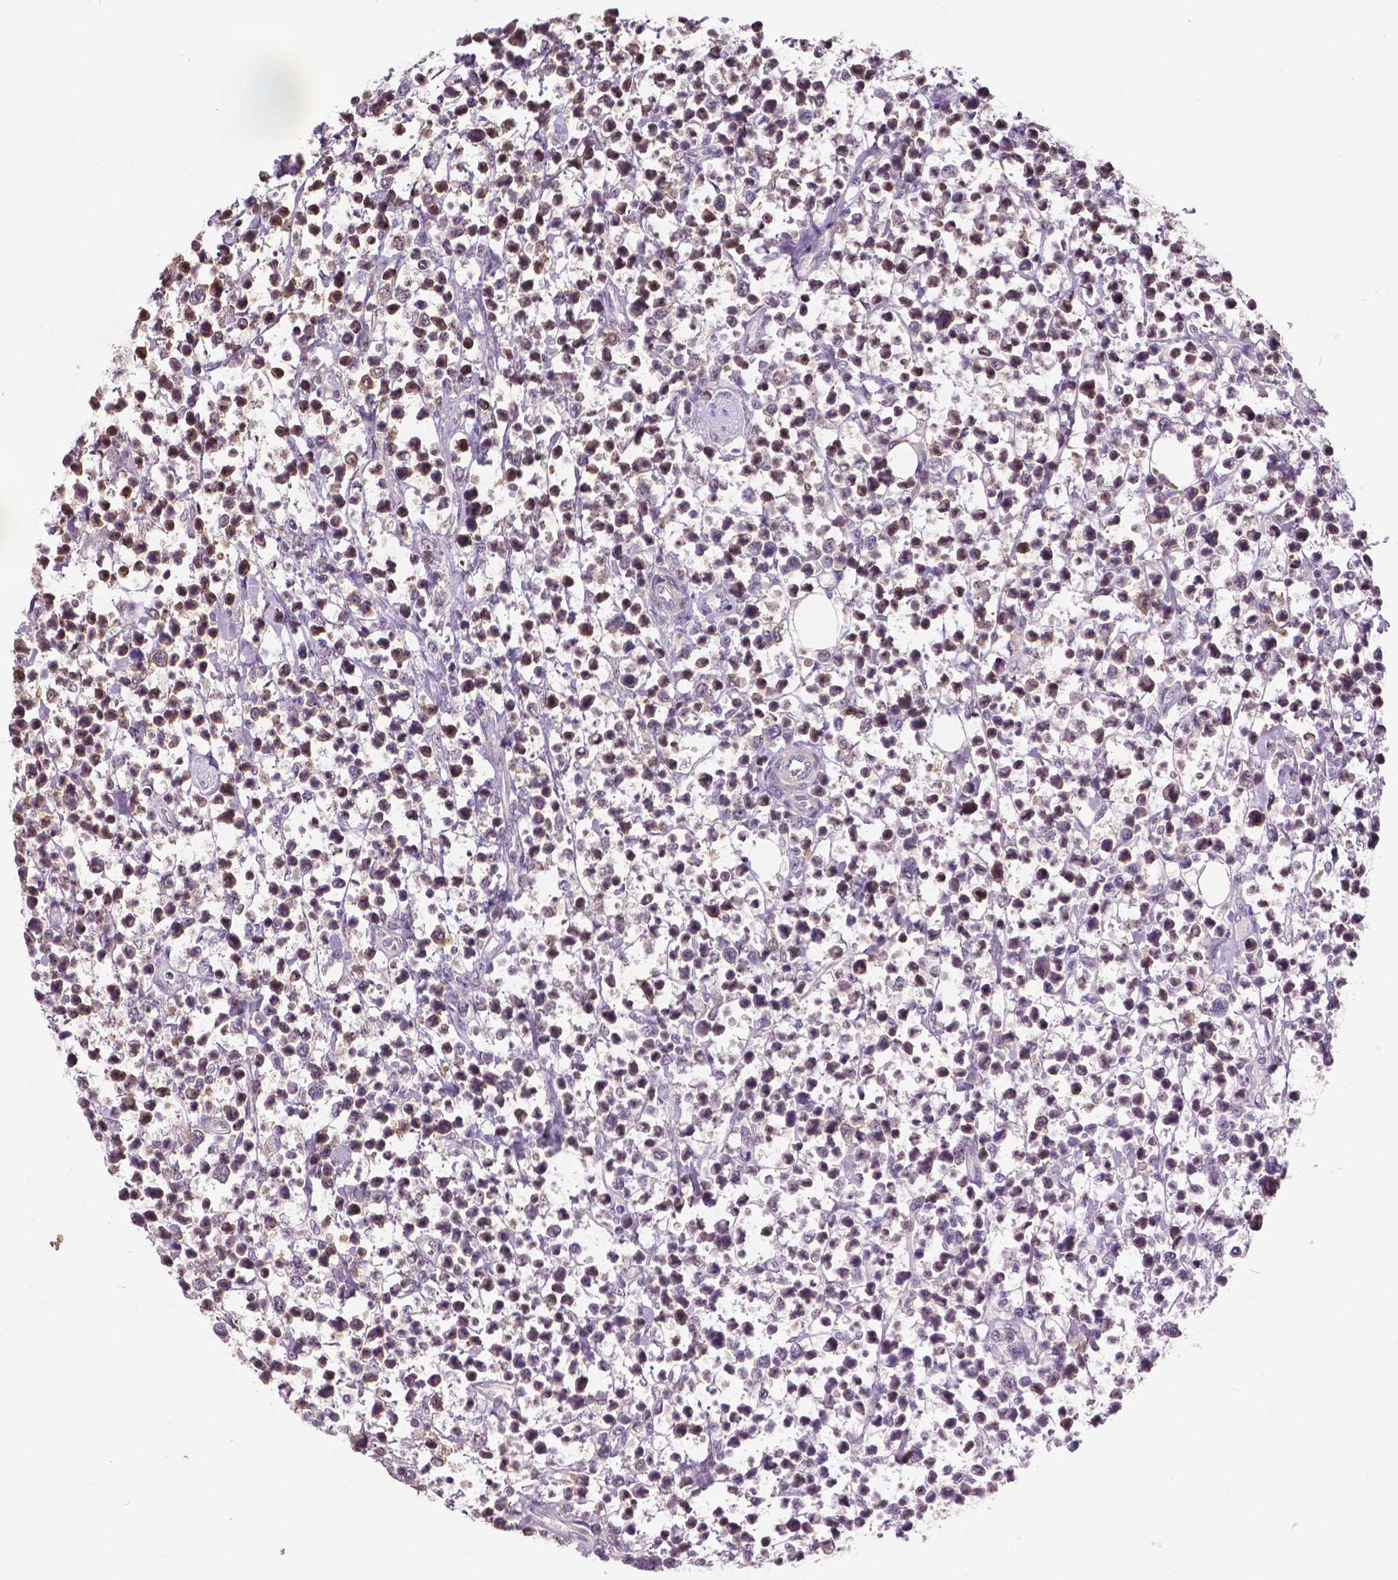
{"staining": {"intensity": "weak", "quantity": "25%-75%", "location": "cytoplasmic/membranous,nuclear"}, "tissue": "lymphoma", "cell_type": "Tumor cells", "image_type": "cancer", "snomed": [{"axis": "morphology", "description": "Malignant lymphoma, non-Hodgkin's type, High grade"}, {"axis": "topography", "description": "Soft tissue"}], "caption": "A high-resolution image shows immunohistochemistry staining of high-grade malignant lymphoma, non-Hodgkin's type, which shows weak cytoplasmic/membranous and nuclear expression in about 25%-75% of tumor cells.", "gene": "ANXA13", "patient": {"sex": "female", "age": 56}}